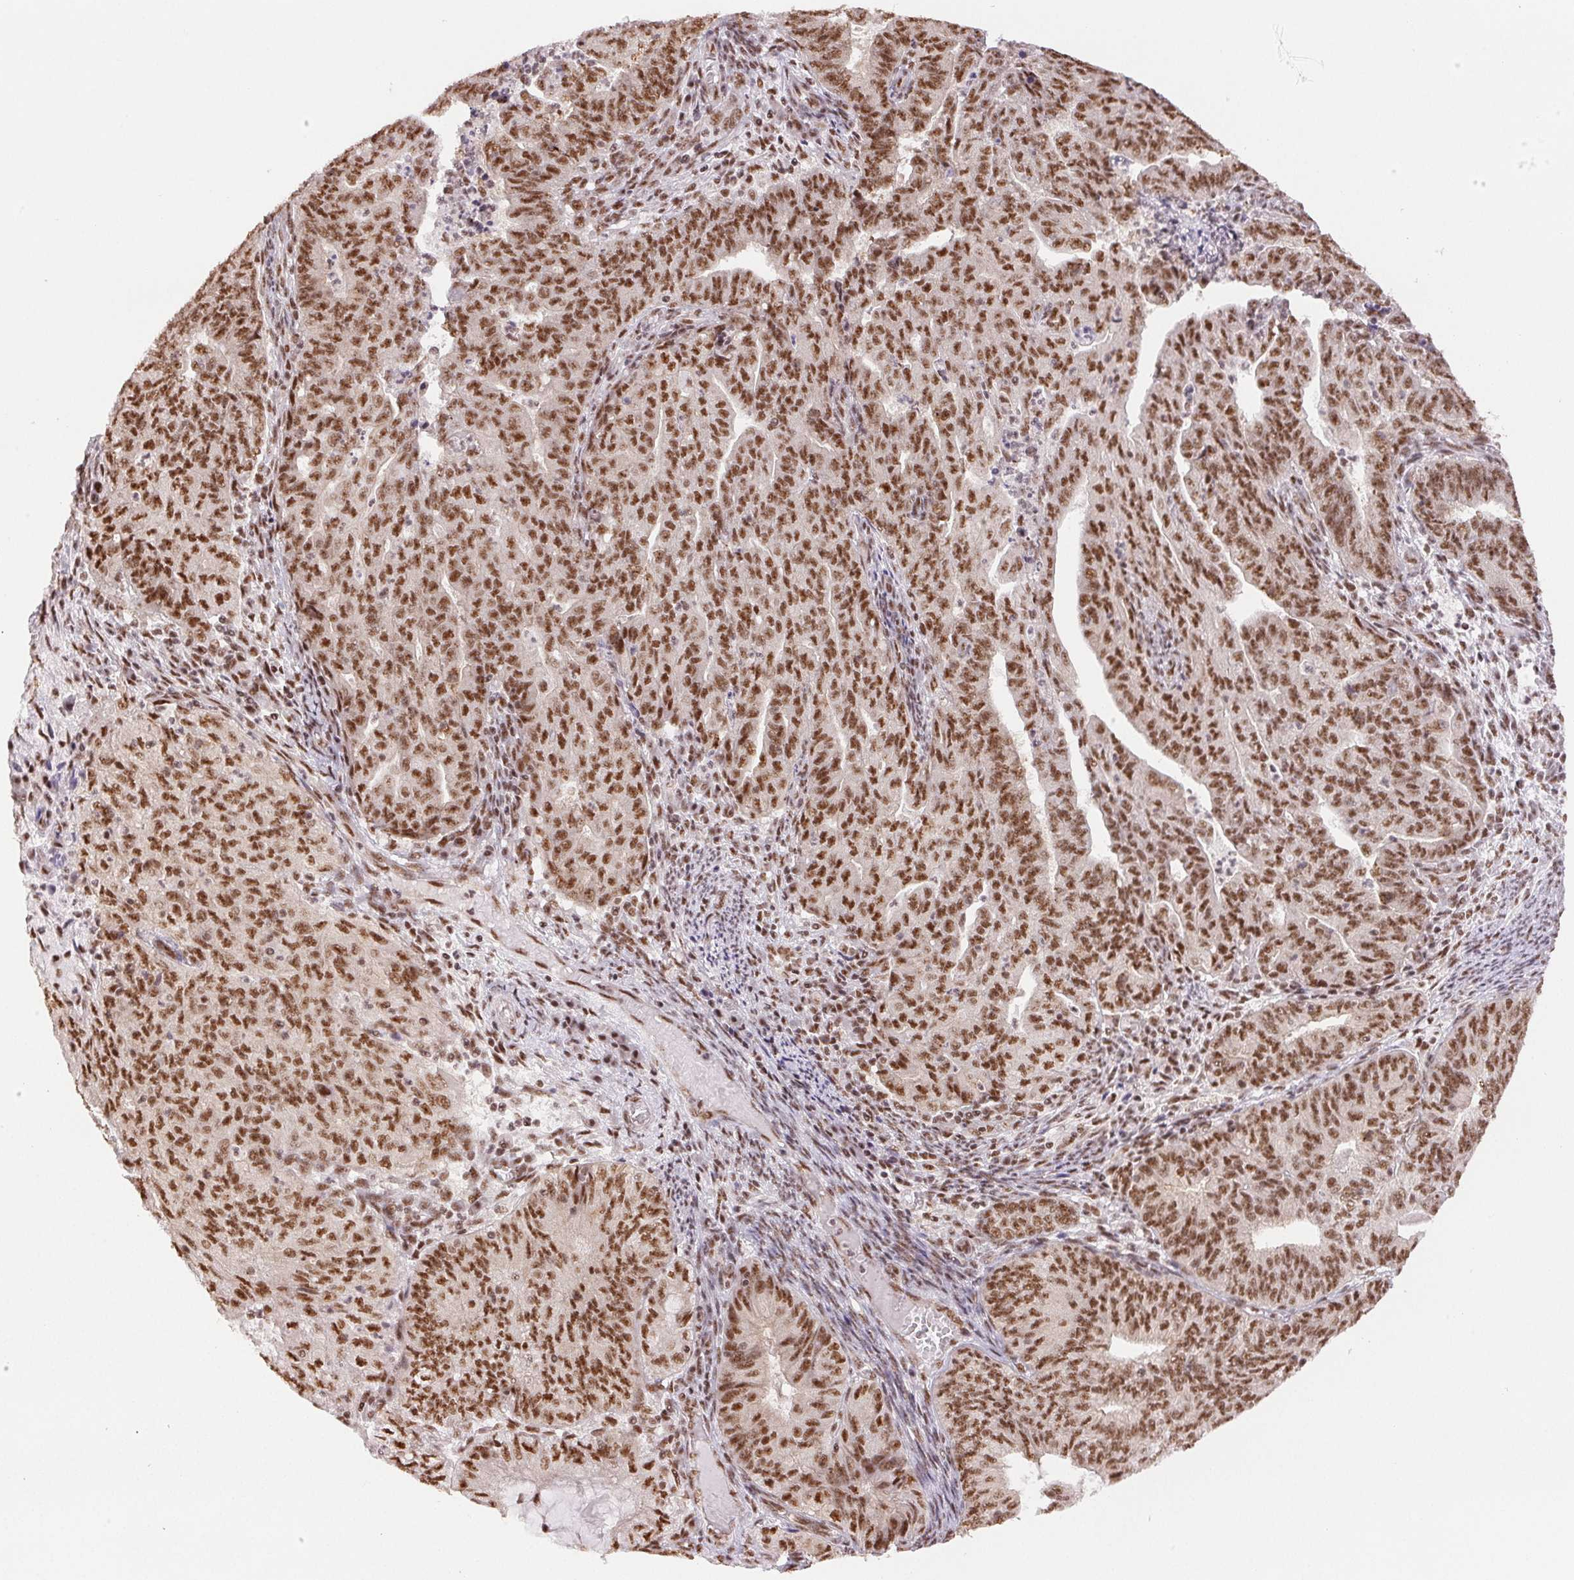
{"staining": {"intensity": "strong", "quantity": ">75%", "location": "nuclear"}, "tissue": "endometrial cancer", "cell_type": "Tumor cells", "image_type": "cancer", "snomed": [{"axis": "morphology", "description": "Adenocarcinoma, NOS"}, {"axis": "topography", "description": "Endometrium"}], "caption": "Protein staining displays strong nuclear positivity in approximately >75% of tumor cells in endometrial adenocarcinoma. The staining is performed using DAB brown chromogen to label protein expression. The nuclei are counter-stained blue using hematoxylin.", "gene": "IK", "patient": {"sex": "female", "age": 82}}